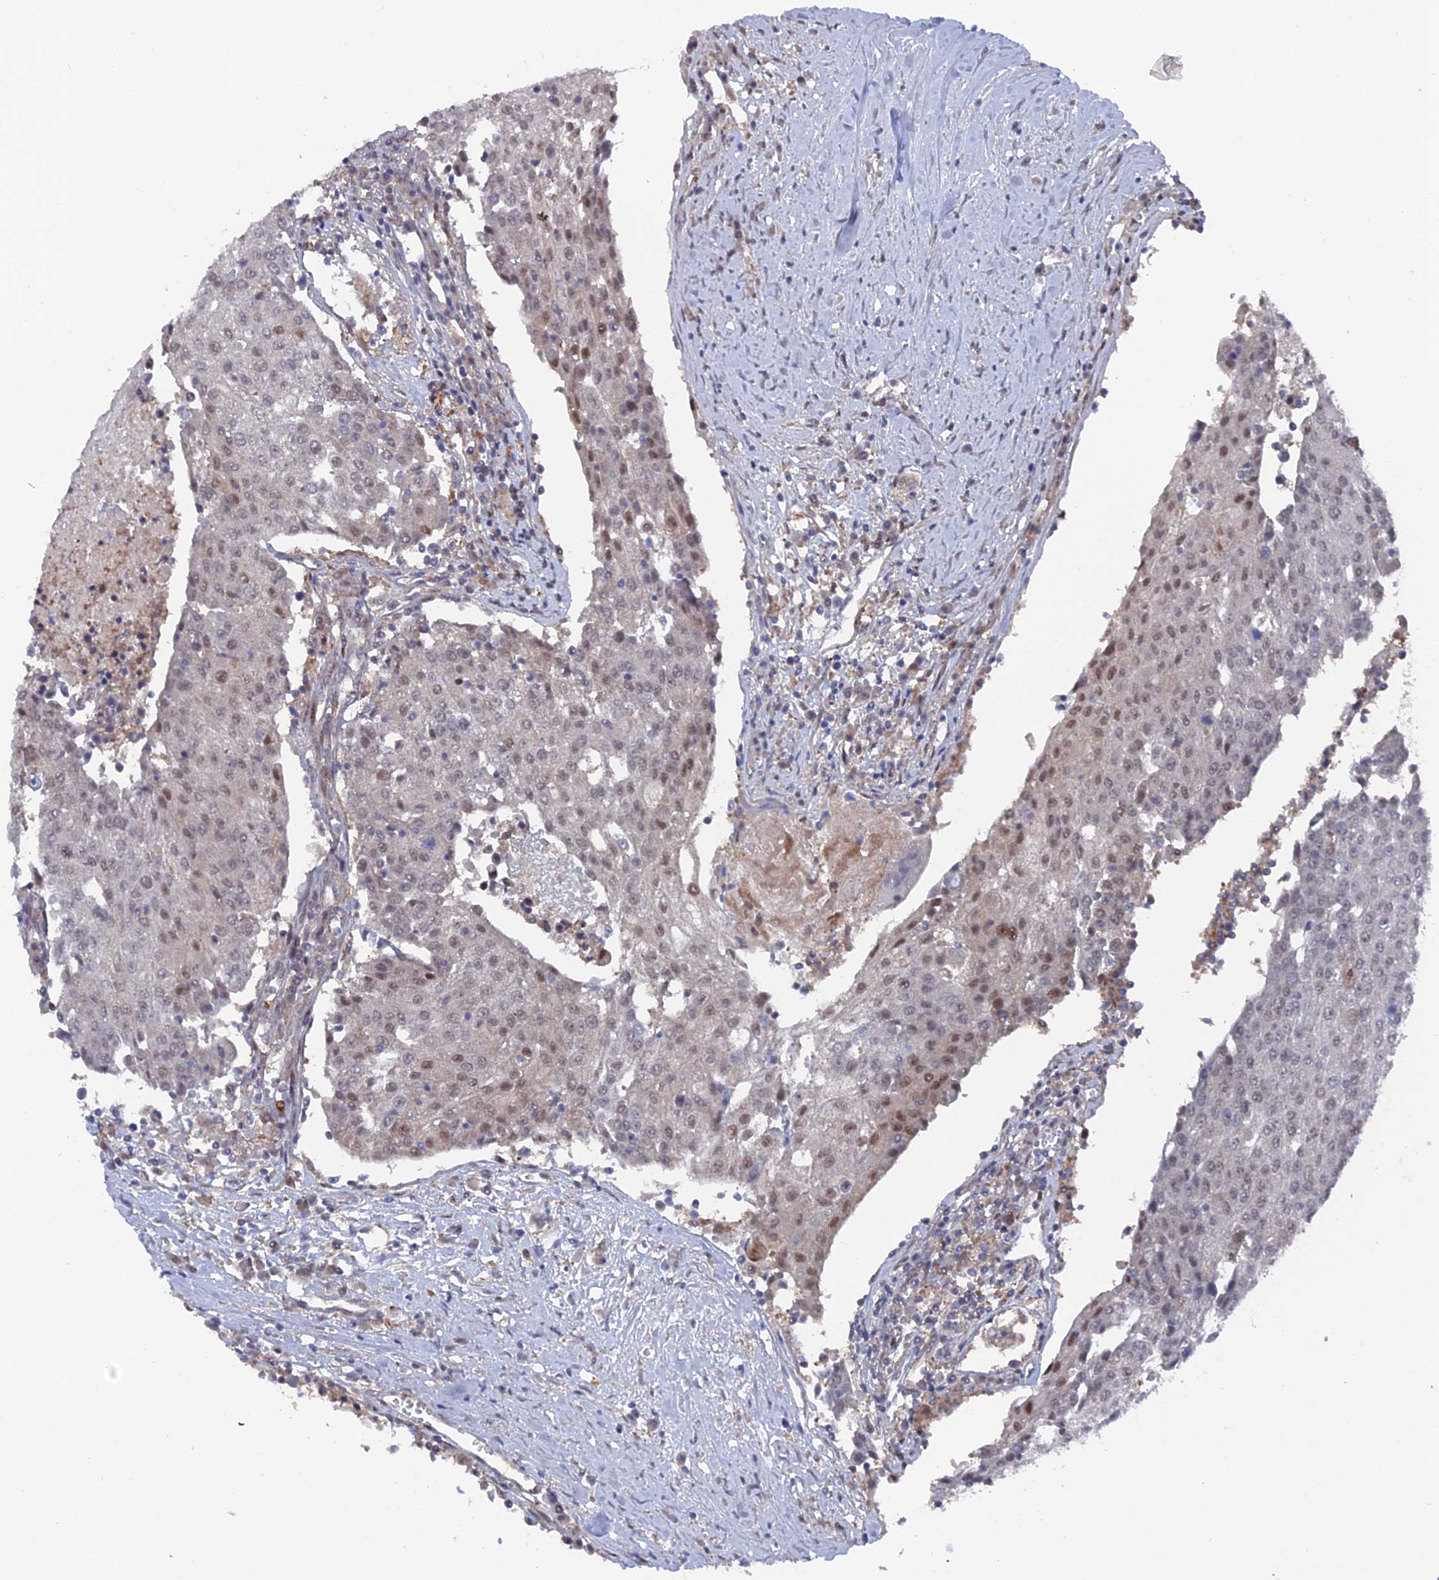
{"staining": {"intensity": "moderate", "quantity": "<25%", "location": "nuclear"}, "tissue": "urothelial cancer", "cell_type": "Tumor cells", "image_type": "cancer", "snomed": [{"axis": "morphology", "description": "Urothelial carcinoma, High grade"}, {"axis": "topography", "description": "Urinary bladder"}], "caption": "Moderate nuclear protein positivity is identified in approximately <25% of tumor cells in urothelial cancer. (brown staining indicates protein expression, while blue staining denotes nuclei).", "gene": "UNC5D", "patient": {"sex": "female", "age": 85}}